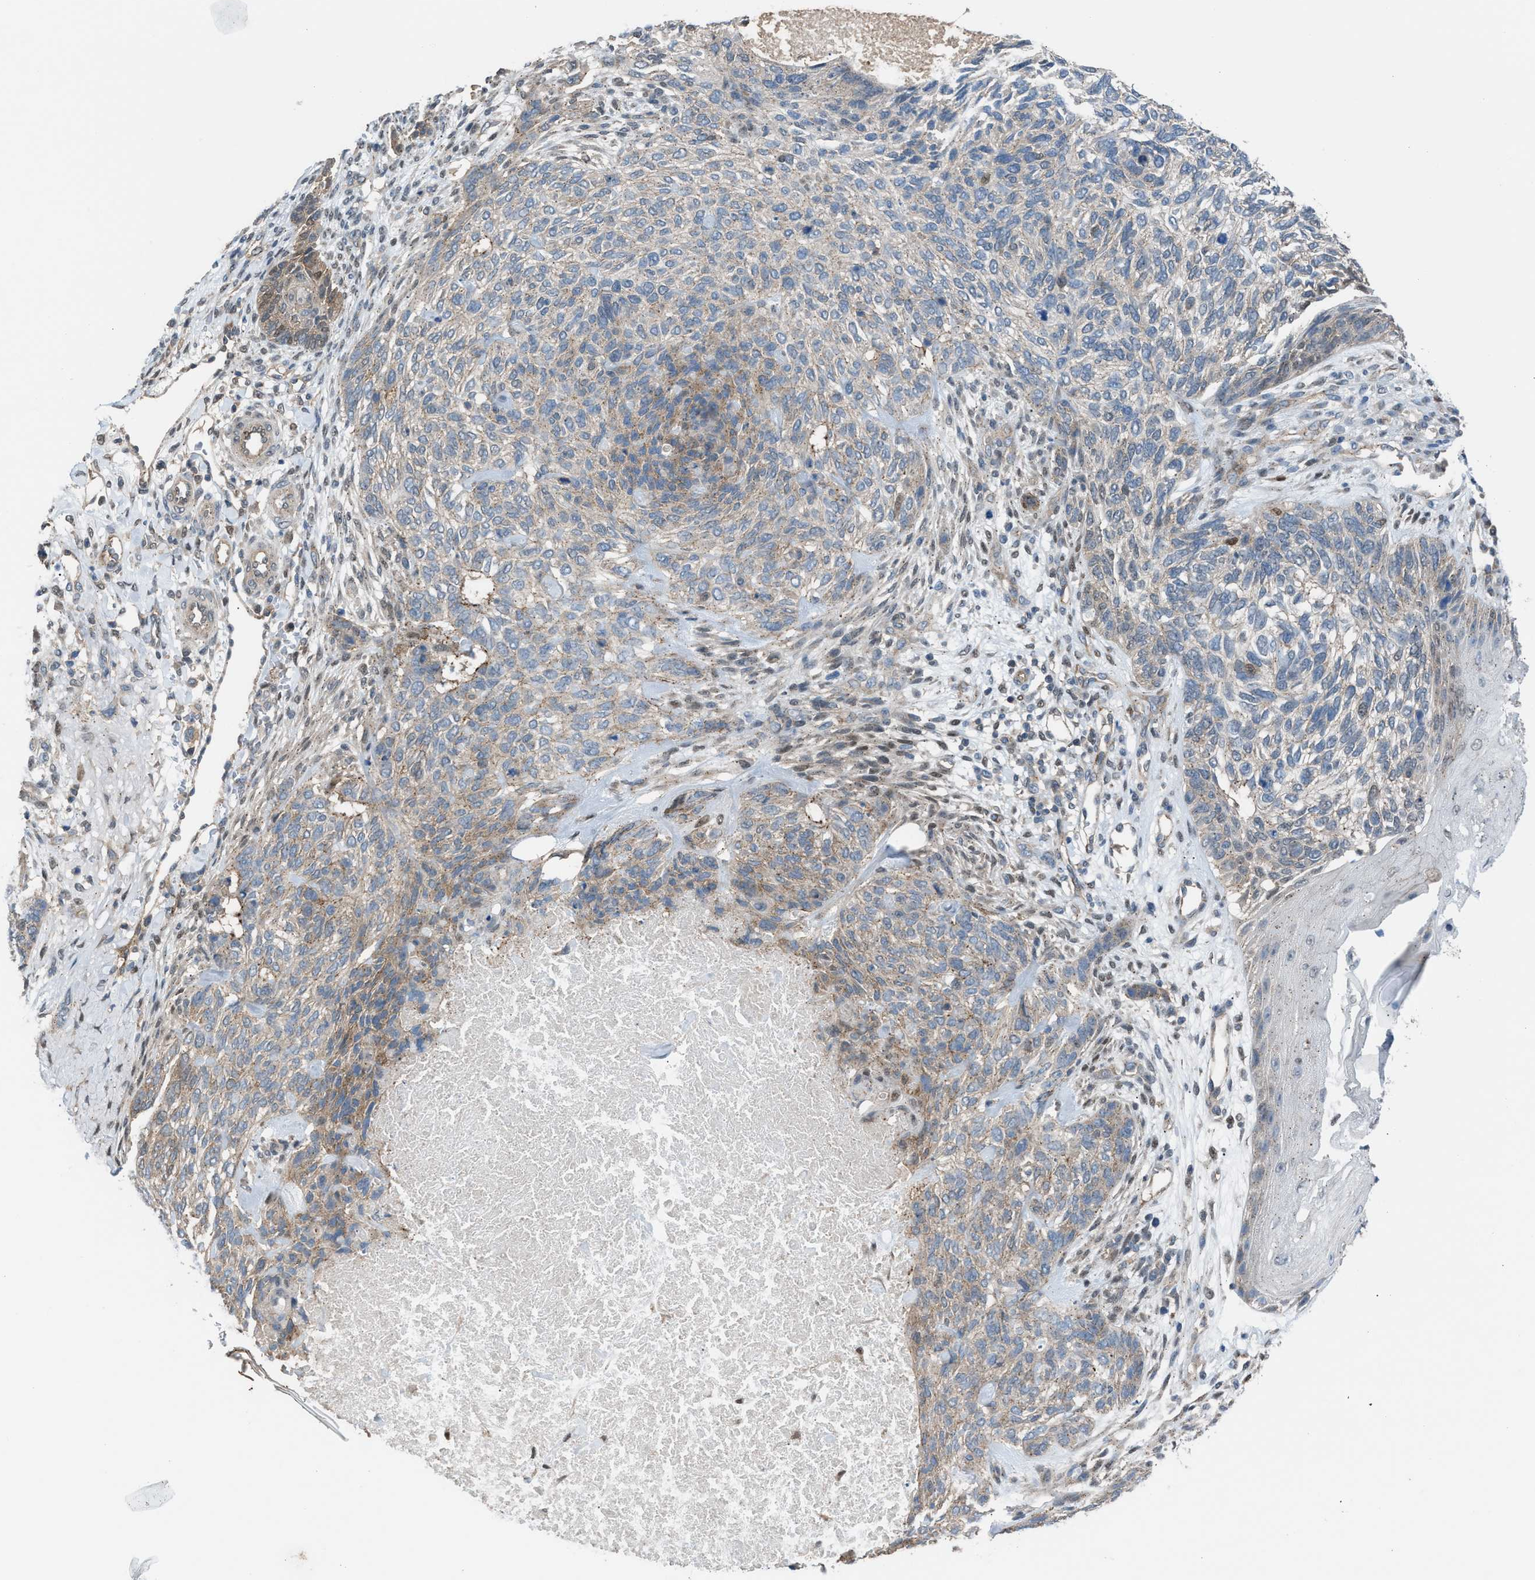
{"staining": {"intensity": "weak", "quantity": "25%-75%", "location": "cytoplasmic/membranous"}, "tissue": "skin cancer", "cell_type": "Tumor cells", "image_type": "cancer", "snomed": [{"axis": "morphology", "description": "Basal cell carcinoma"}, {"axis": "topography", "description": "Skin"}], "caption": "About 25%-75% of tumor cells in skin cancer display weak cytoplasmic/membranous protein positivity as visualized by brown immunohistochemical staining.", "gene": "CRTC1", "patient": {"sex": "male", "age": 55}}